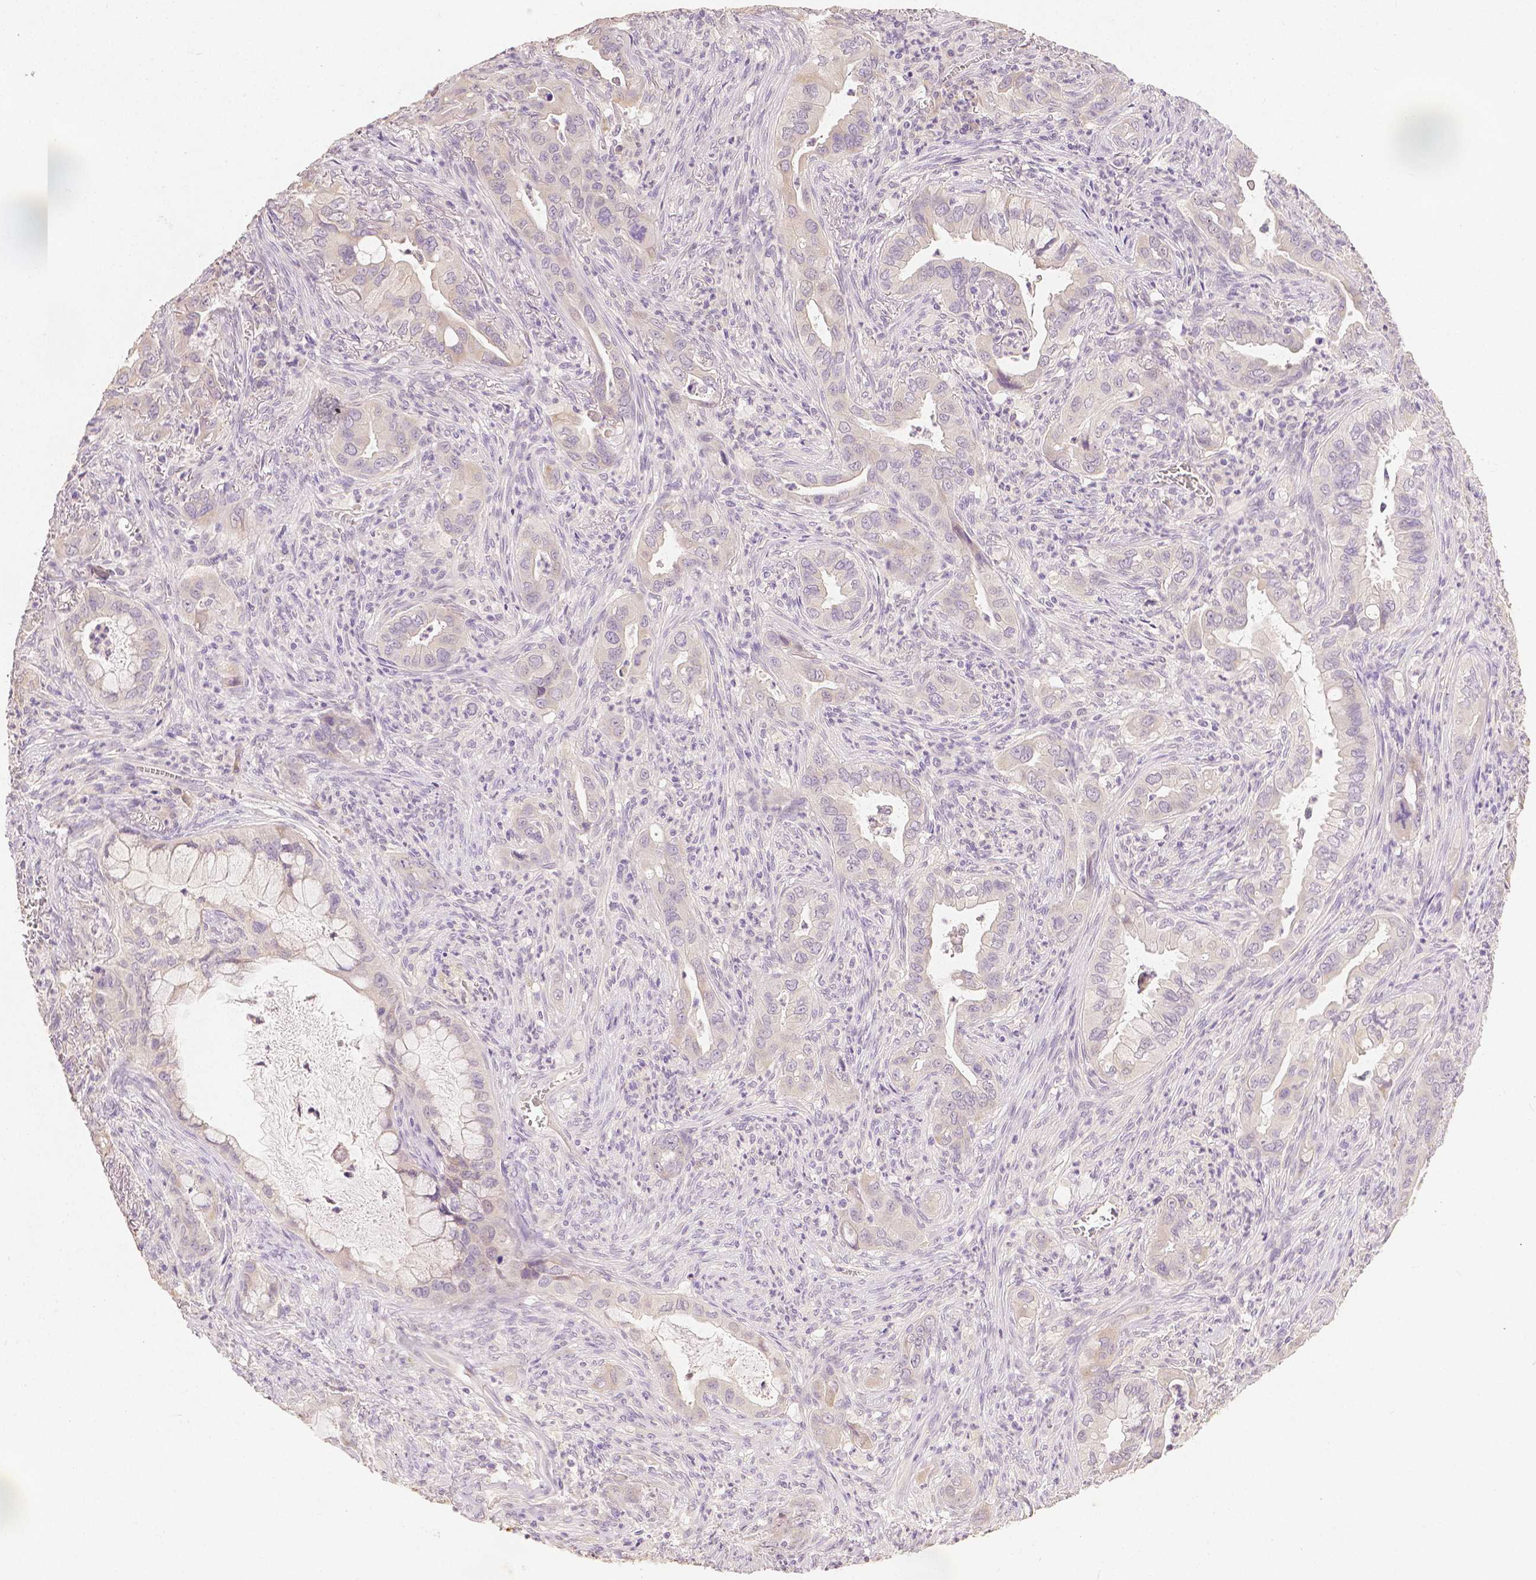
{"staining": {"intensity": "weak", "quantity": "<25%", "location": "cytoplasmic/membranous"}, "tissue": "lung cancer", "cell_type": "Tumor cells", "image_type": "cancer", "snomed": [{"axis": "morphology", "description": "Adenocarcinoma, NOS"}, {"axis": "topography", "description": "Lung"}], "caption": "Immunohistochemistry photomicrograph of human adenocarcinoma (lung) stained for a protein (brown), which shows no positivity in tumor cells.", "gene": "TGM1", "patient": {"sex": "male", "age": 65}}